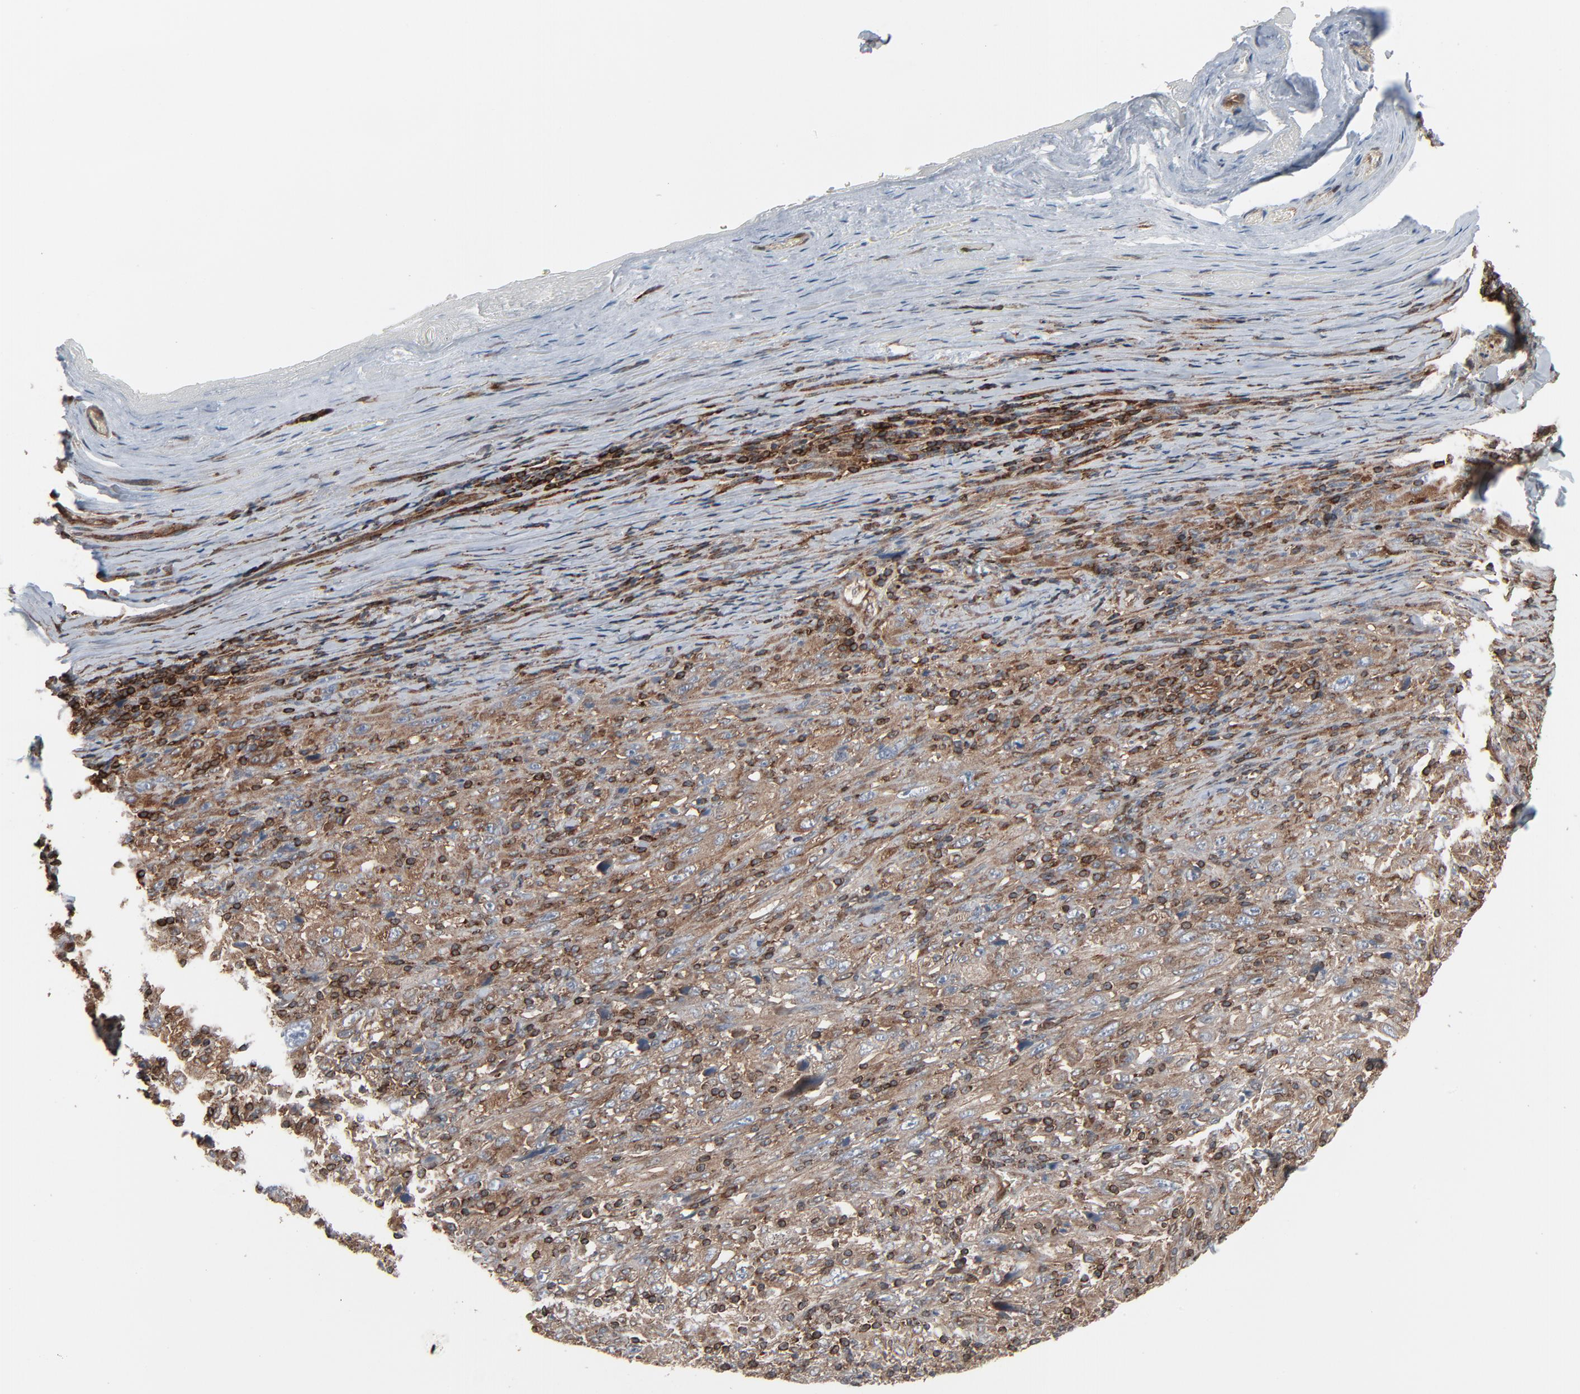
{"staining": {"intensity": "moderate", "quantity": ">75%", "location": "cytoplasmic/membranous"}, "tissue": "melanoma", "cell_type": "Tumor cells", "image_type": "cancer", "snomed": [{"axis": "morphology", "description": "Malignant melanoma, Metastatic site"}, {"axis": "topography", "description": "Skin"}], "caption": "Melanoma was stained to show a protein in brown. There is medium levels of moderate cytoplasmic/membranous staining in about >75% of tumor cells.", "gene": "OPTN", "patient": {"sex": "female", "age": 56}}